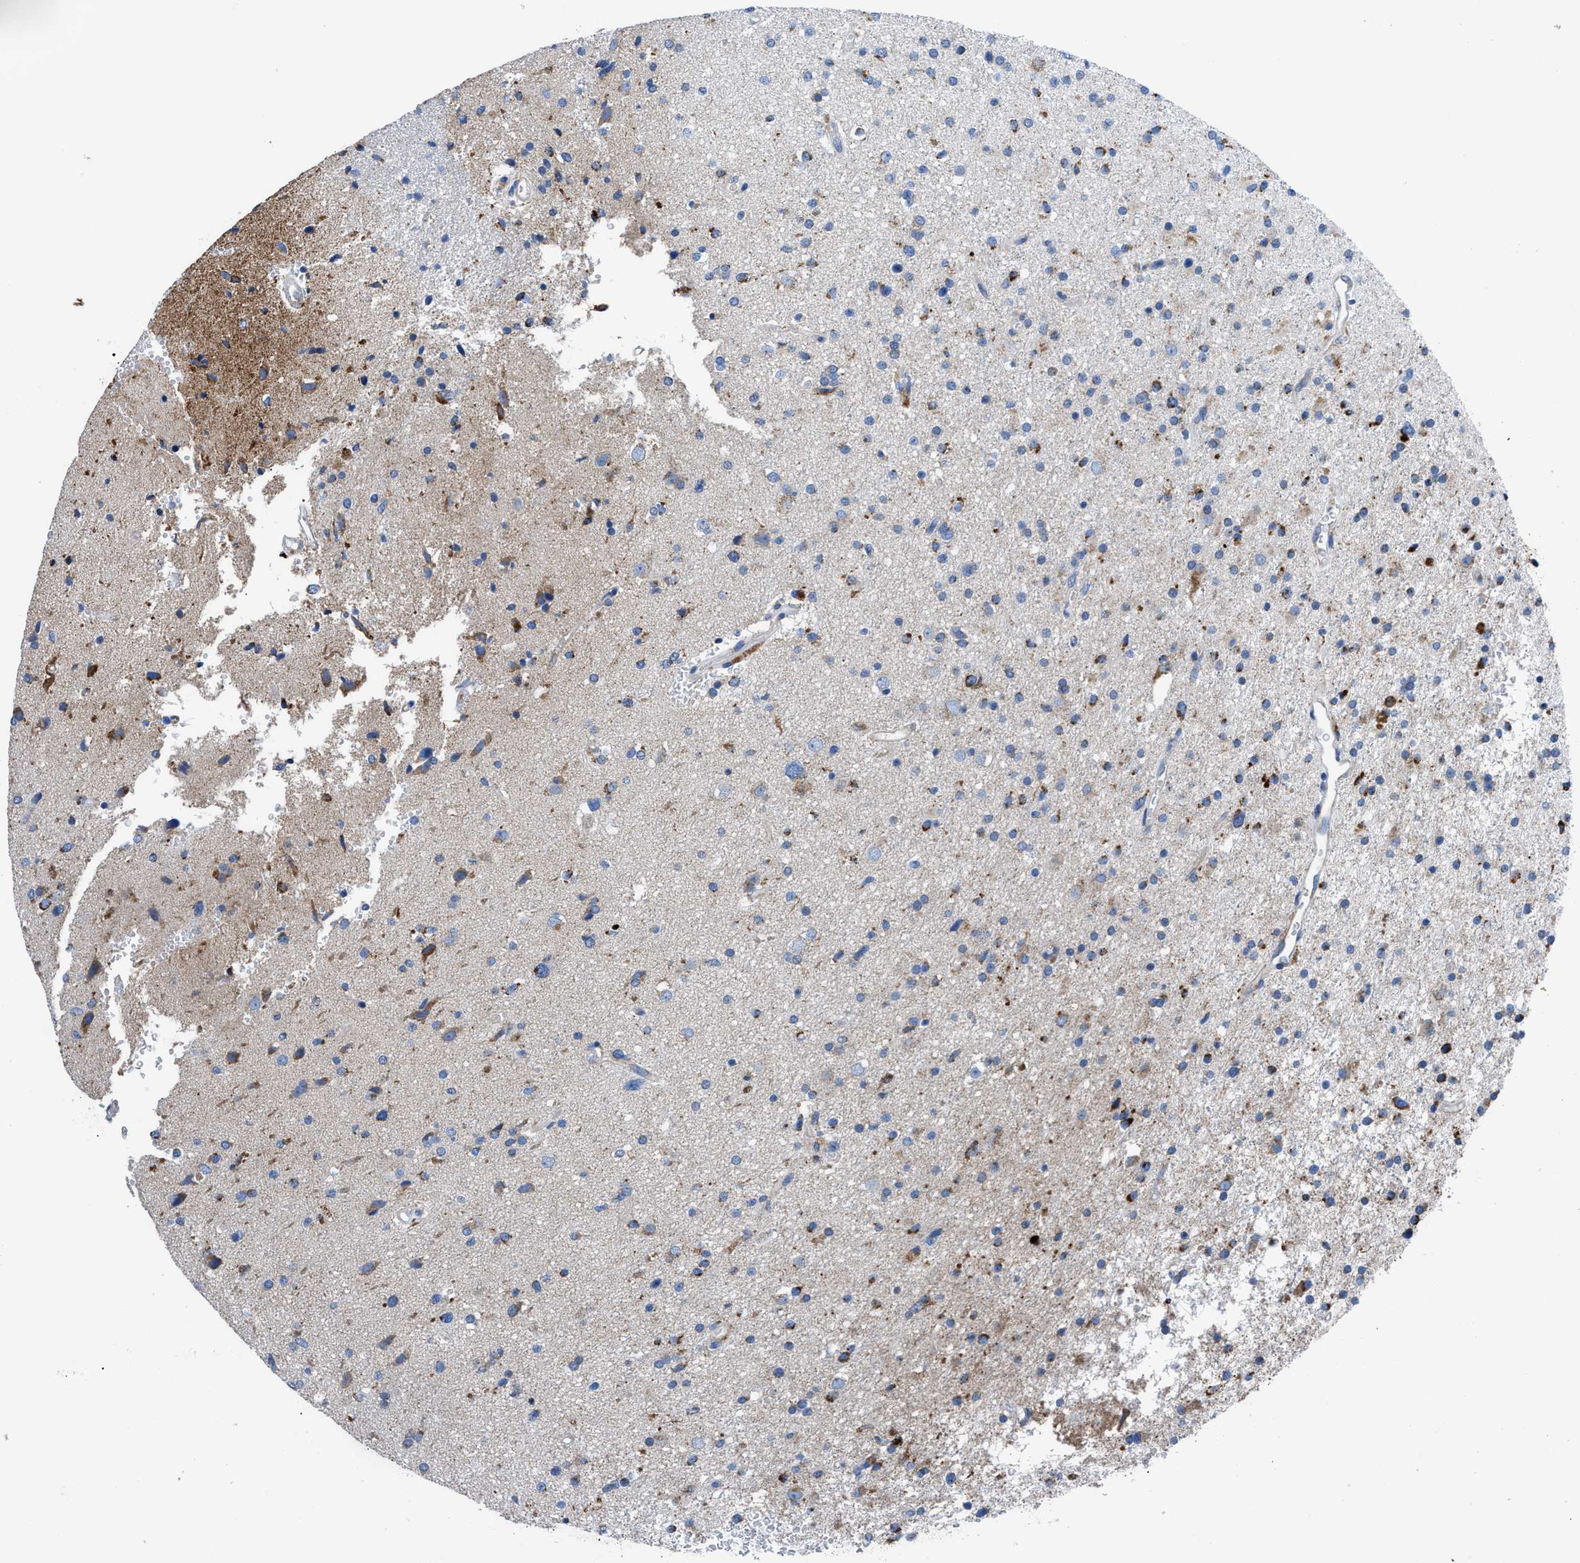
{"staining": {"intensity": "moderate", "quantity": "<25%", "location": "cytoplasmic/membranous"}, "tissue": "glioma", "cell_type": "Tumor cells", "image_type": "cancer", "snomed": [{"axis": "morphology", "description": "Glioma, malignant, High grade"}, {"axis": "topography", "description": "Brain"}], "caption": "Immunohistochemistry (IHC) (DAB) staining of glioma shows moderate cytoplasmic/membranous protein expression in about <25% of tumor cells. The staining was performed using DAB to visualize the protein expression in brown, while the nuclei were stained in blue with hematoxylin (Magnification: 20x).", "gene": "ZDHHC3", "patient": {"sex": "male", "age": 33}}